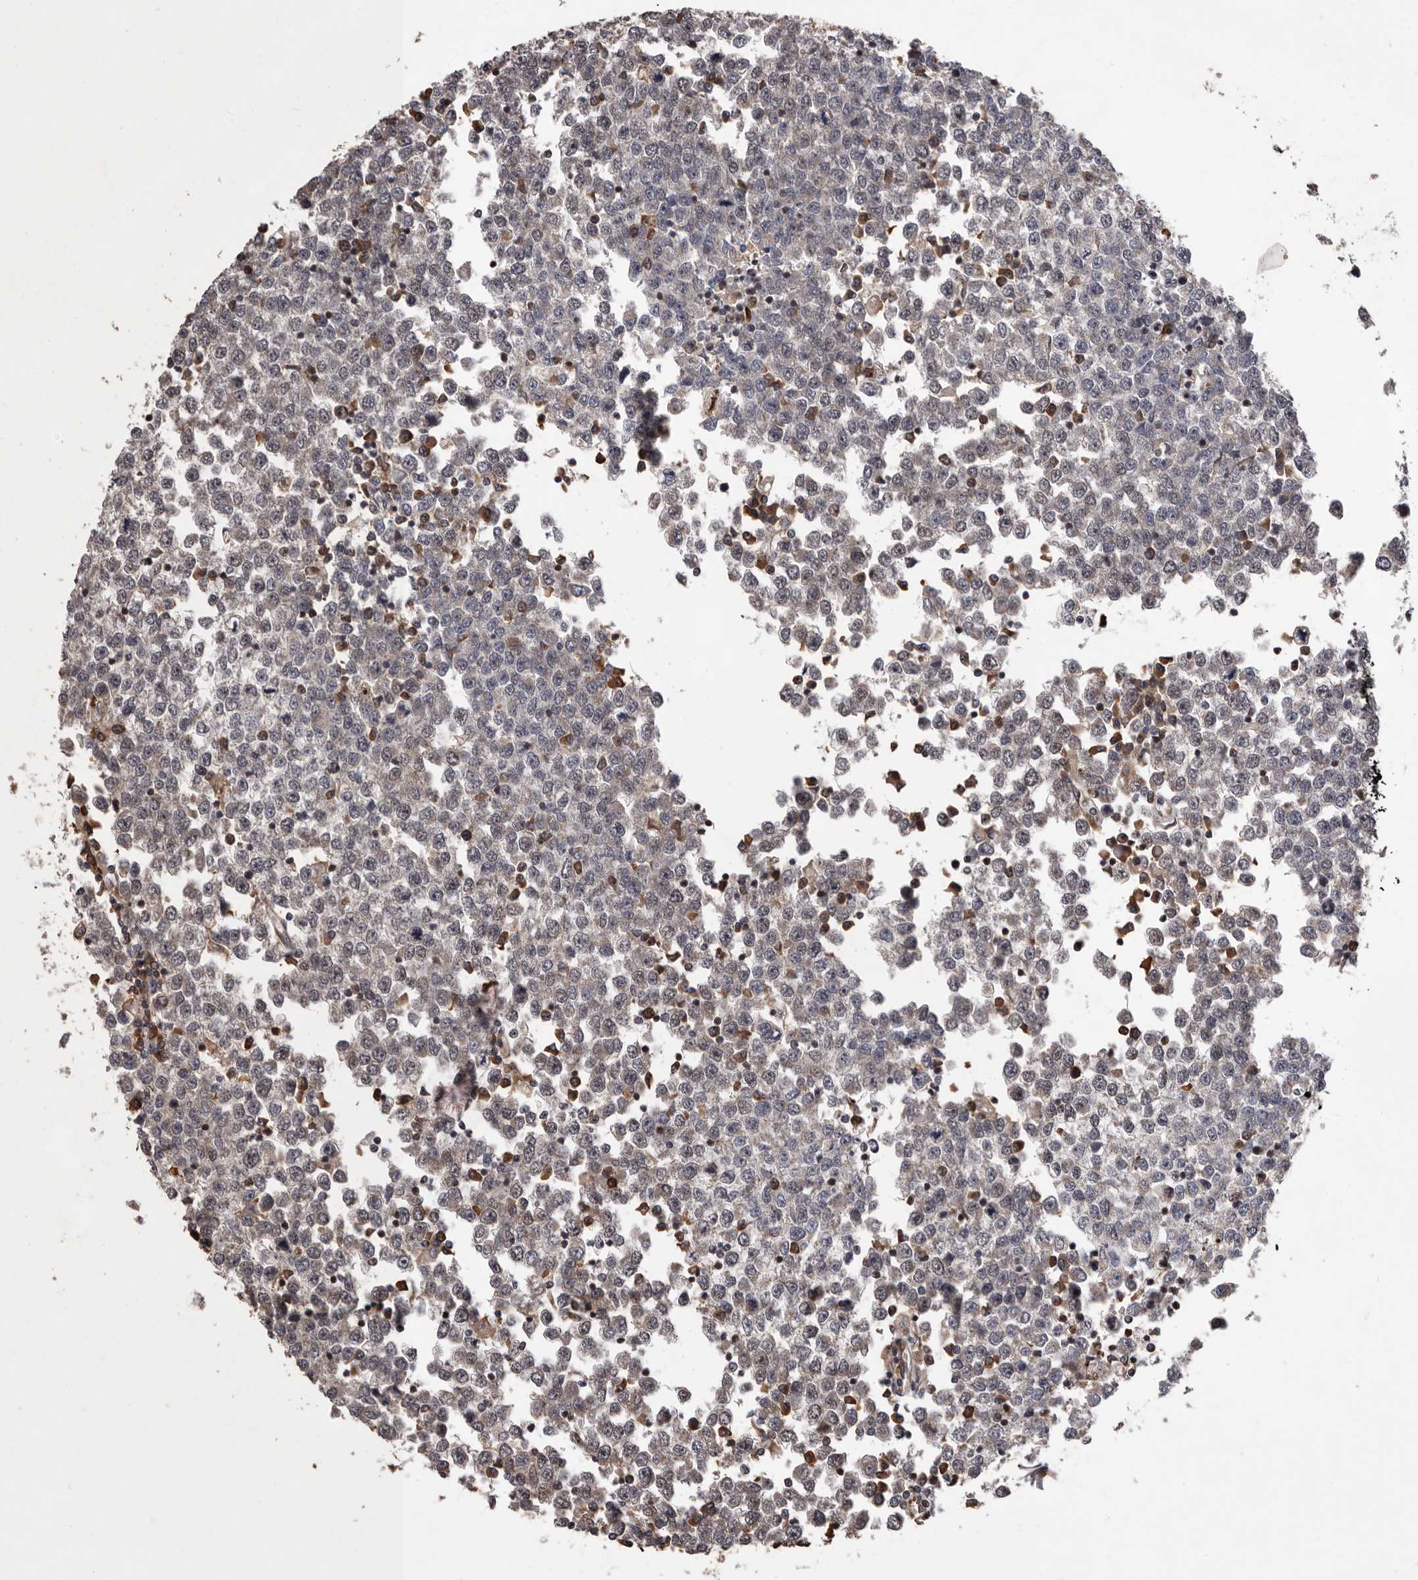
{"staining": {"intensity": "negative", "quantity": "none", "location": "none"}, "tissue": "testis cancer", "cell_type": "Tumor cells", "image_type": "cancer", "snomed": [{"axis": "morphology", "description": "Seminoma, NOS"}, {"axis": "topography", "description": "Testis"}], "caption": "This histopathology image is of seminoma (testis) stained with IHC to label a protein in brown with the nuclei are counter-stained blue. There is no staining in tumor cells.", "gene": "GADD45B", "patient": {"sex": "male", "age": 65}}